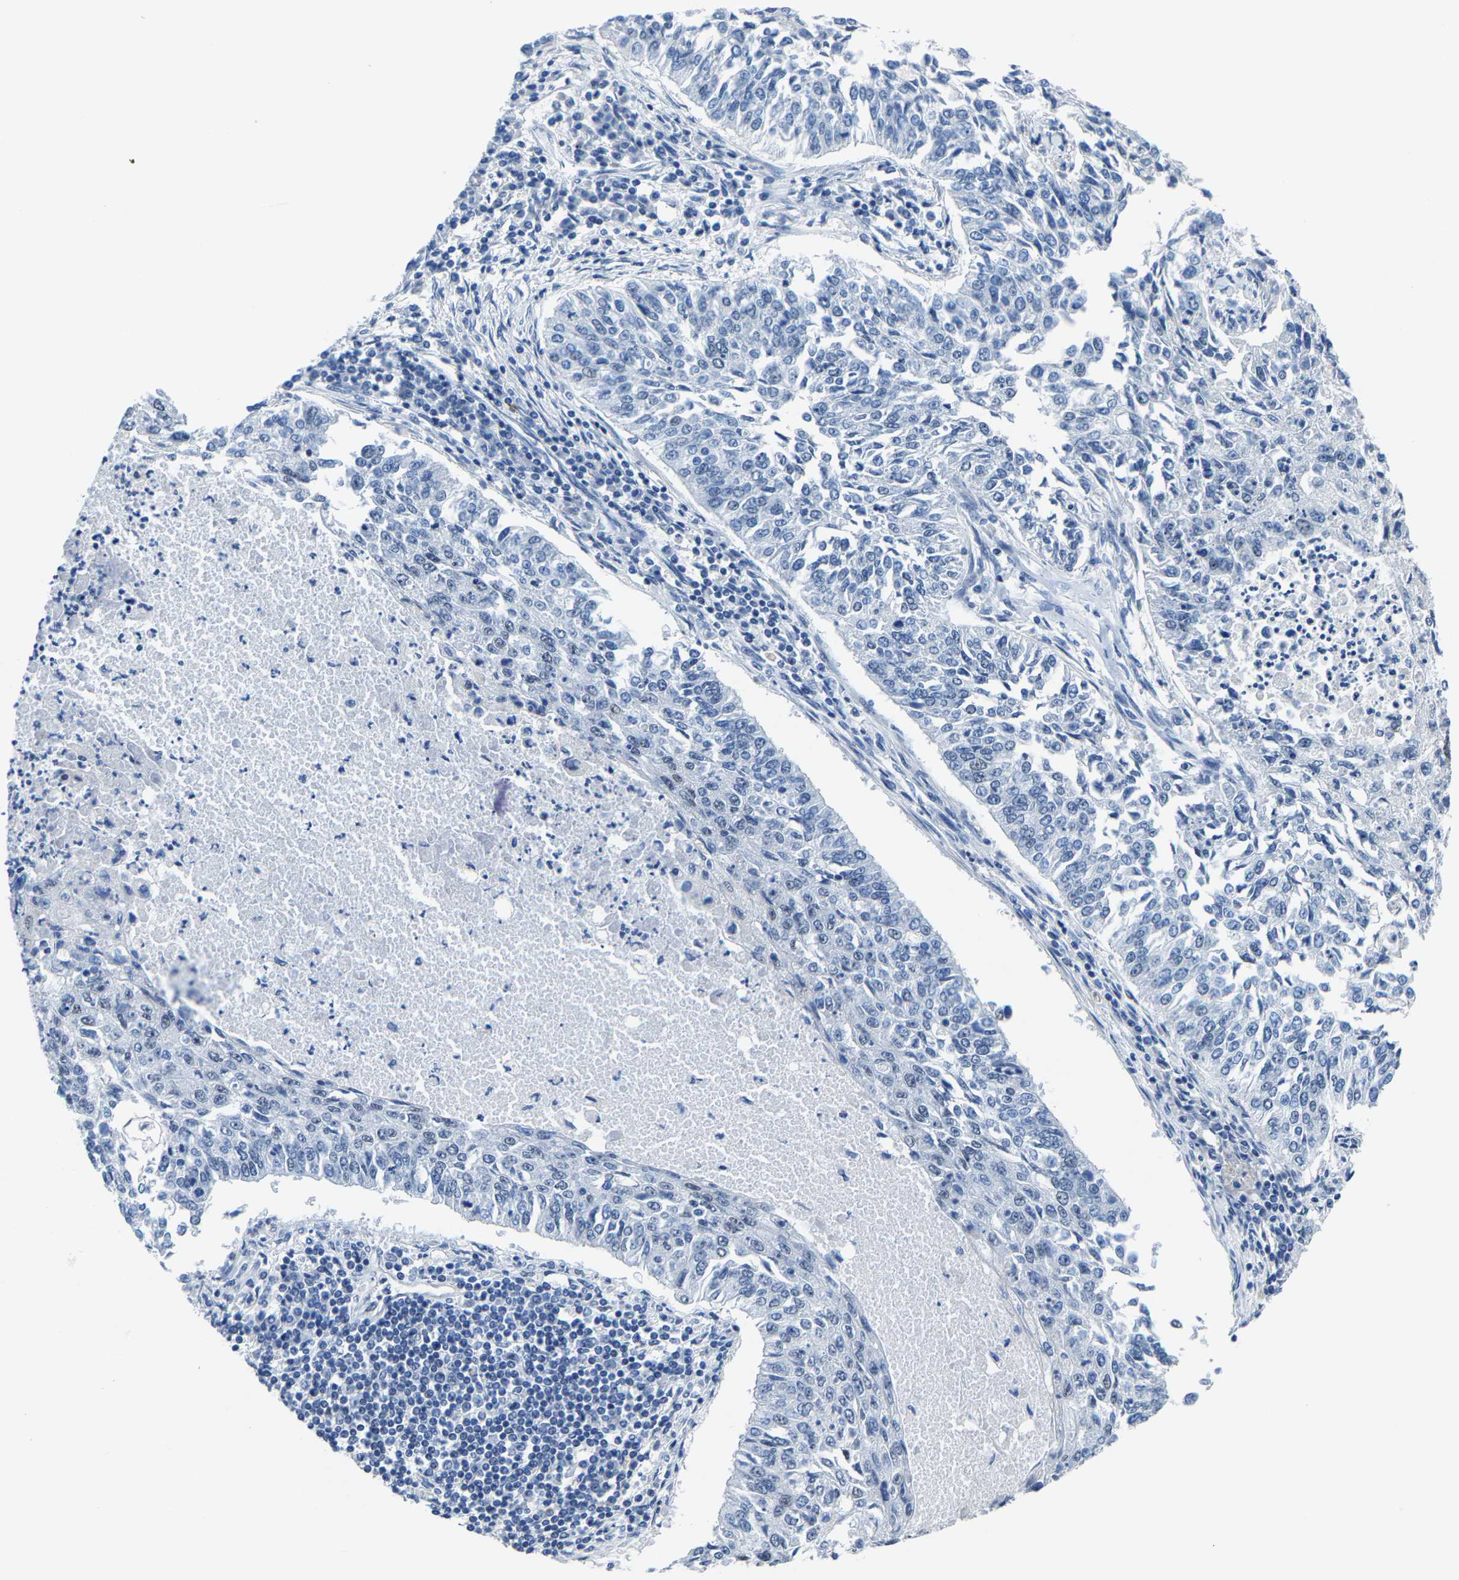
{"staining": {"intensity": "negative", "quantity": "none", "location": "none"}, "tissue": "lung cancer", "cell_type": "Tumor cells", "image_type": "cancer", "snomed": [{"axis": "morphology", "description": "Normal tissue, NOS"}, {"axis": "morphology", "description": "Squamous cell carcinoma, NOS"}, {"axis": "topography", "description": "Cartilage tissue"}, {"axis": "topography", "description": "Bronchus"}, {"axis": "topography", "description": "Lung"}], "caption": "This is an immunohistochemistry (IHC) photomicrograph of human lung cancer (squamous cell carcinoma). There is no staining in tumor cells.", "gene": "SSH3", "patient": {"sex": "female", "age": 49}}